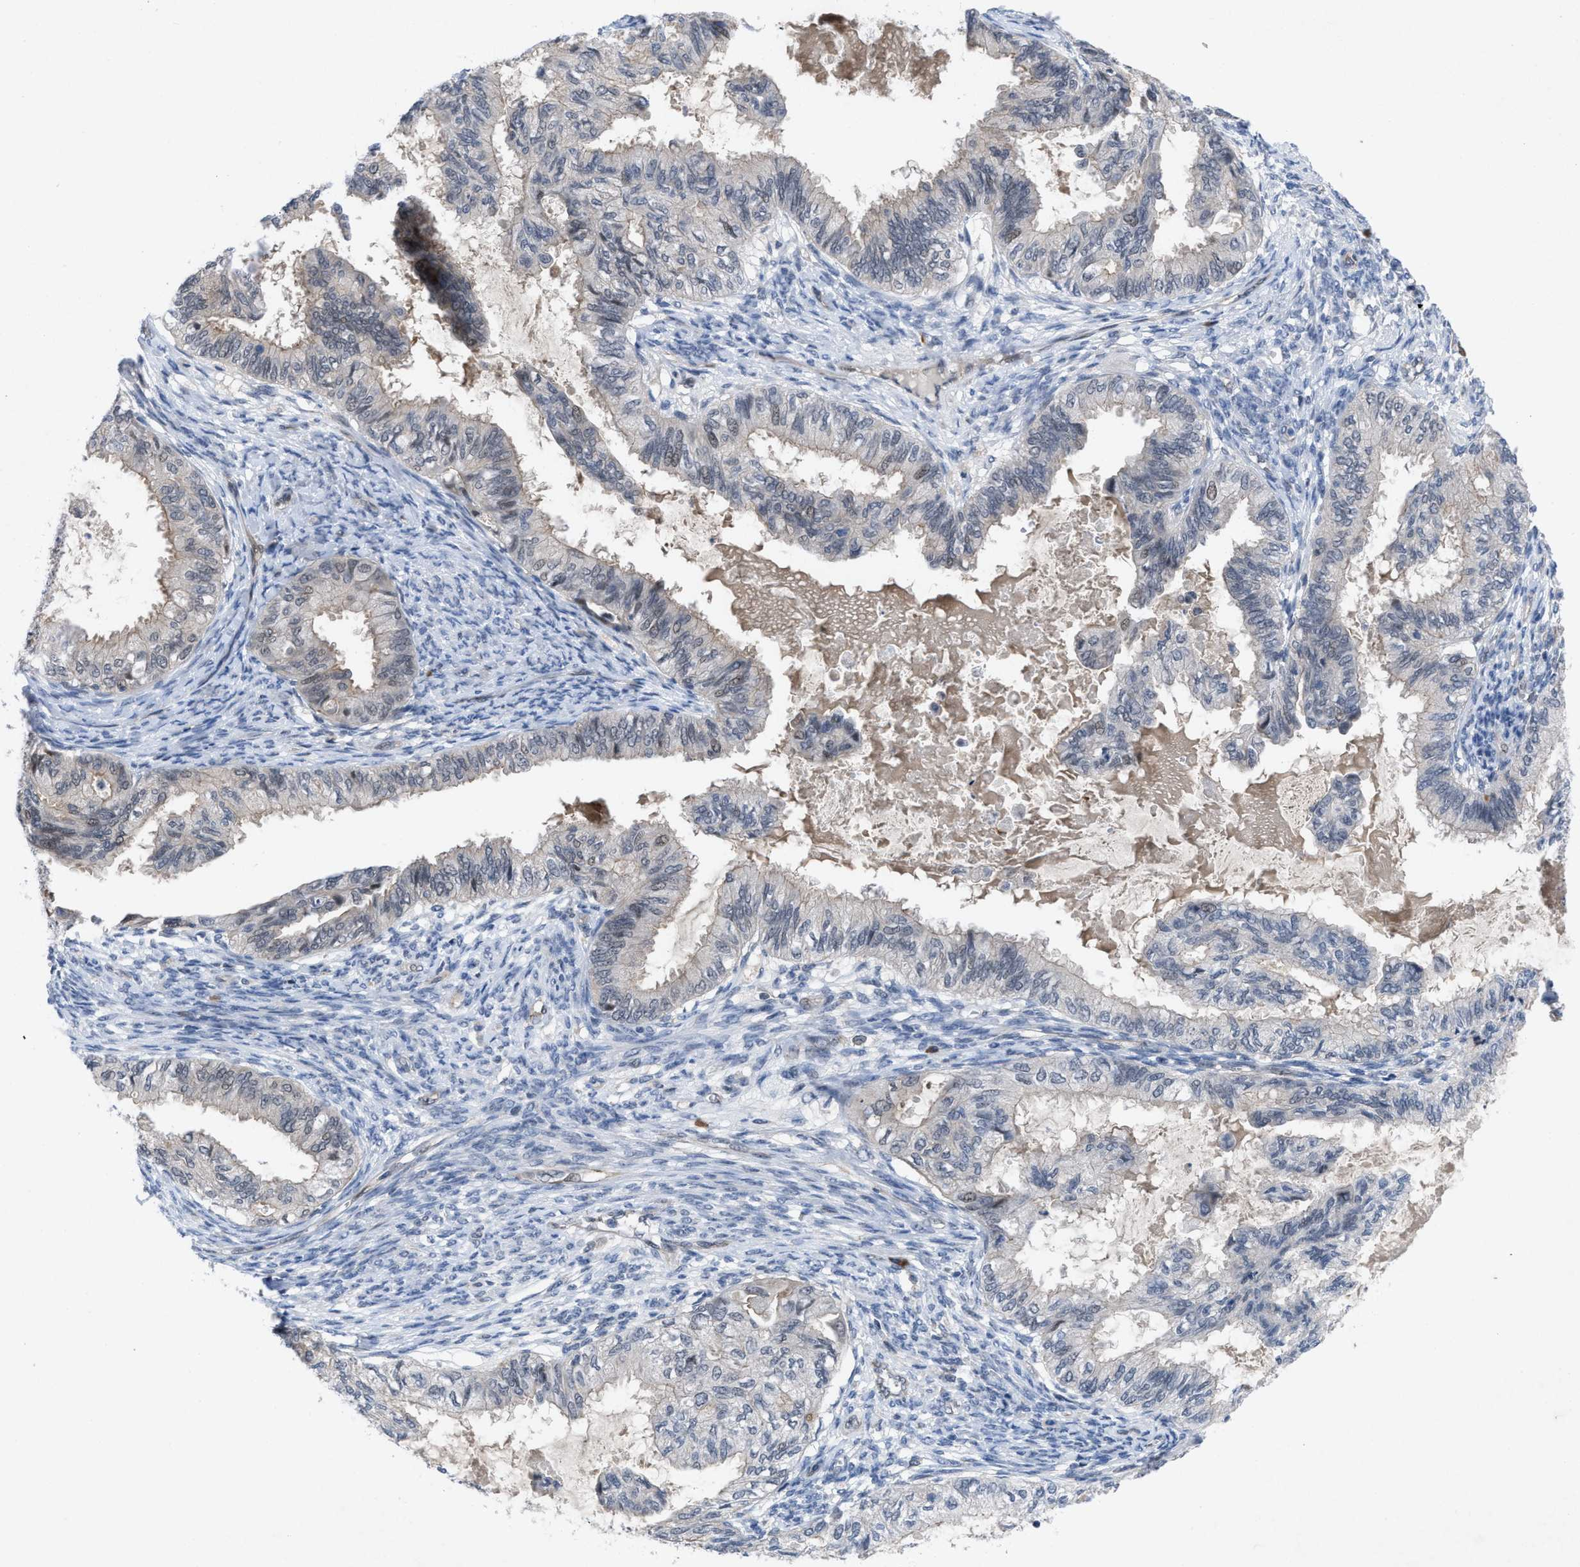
{"staining": {"intensity": "negative", "quantity": "none", "location": "none"}, "tissue": "cervical cancer", "cell_type": "Tumor cells", "image_type": "cancer", "snomed": [{"axis": "morphology", "description": "Normal tissue, NOS"}, {"axis": "morphology", "description": "Adenocarcinoma, NOS"}, {"axis": "topography", "description": "Cervix"}, {"axis": "topography", "description": "Endometrium"}], "caption": "Immunohistochemical staining of human cervical cancer demonstrates no significant positivity in tumor cells.", "gene": "IL17RE", "patient": {"sex": "female", "age": 86}}